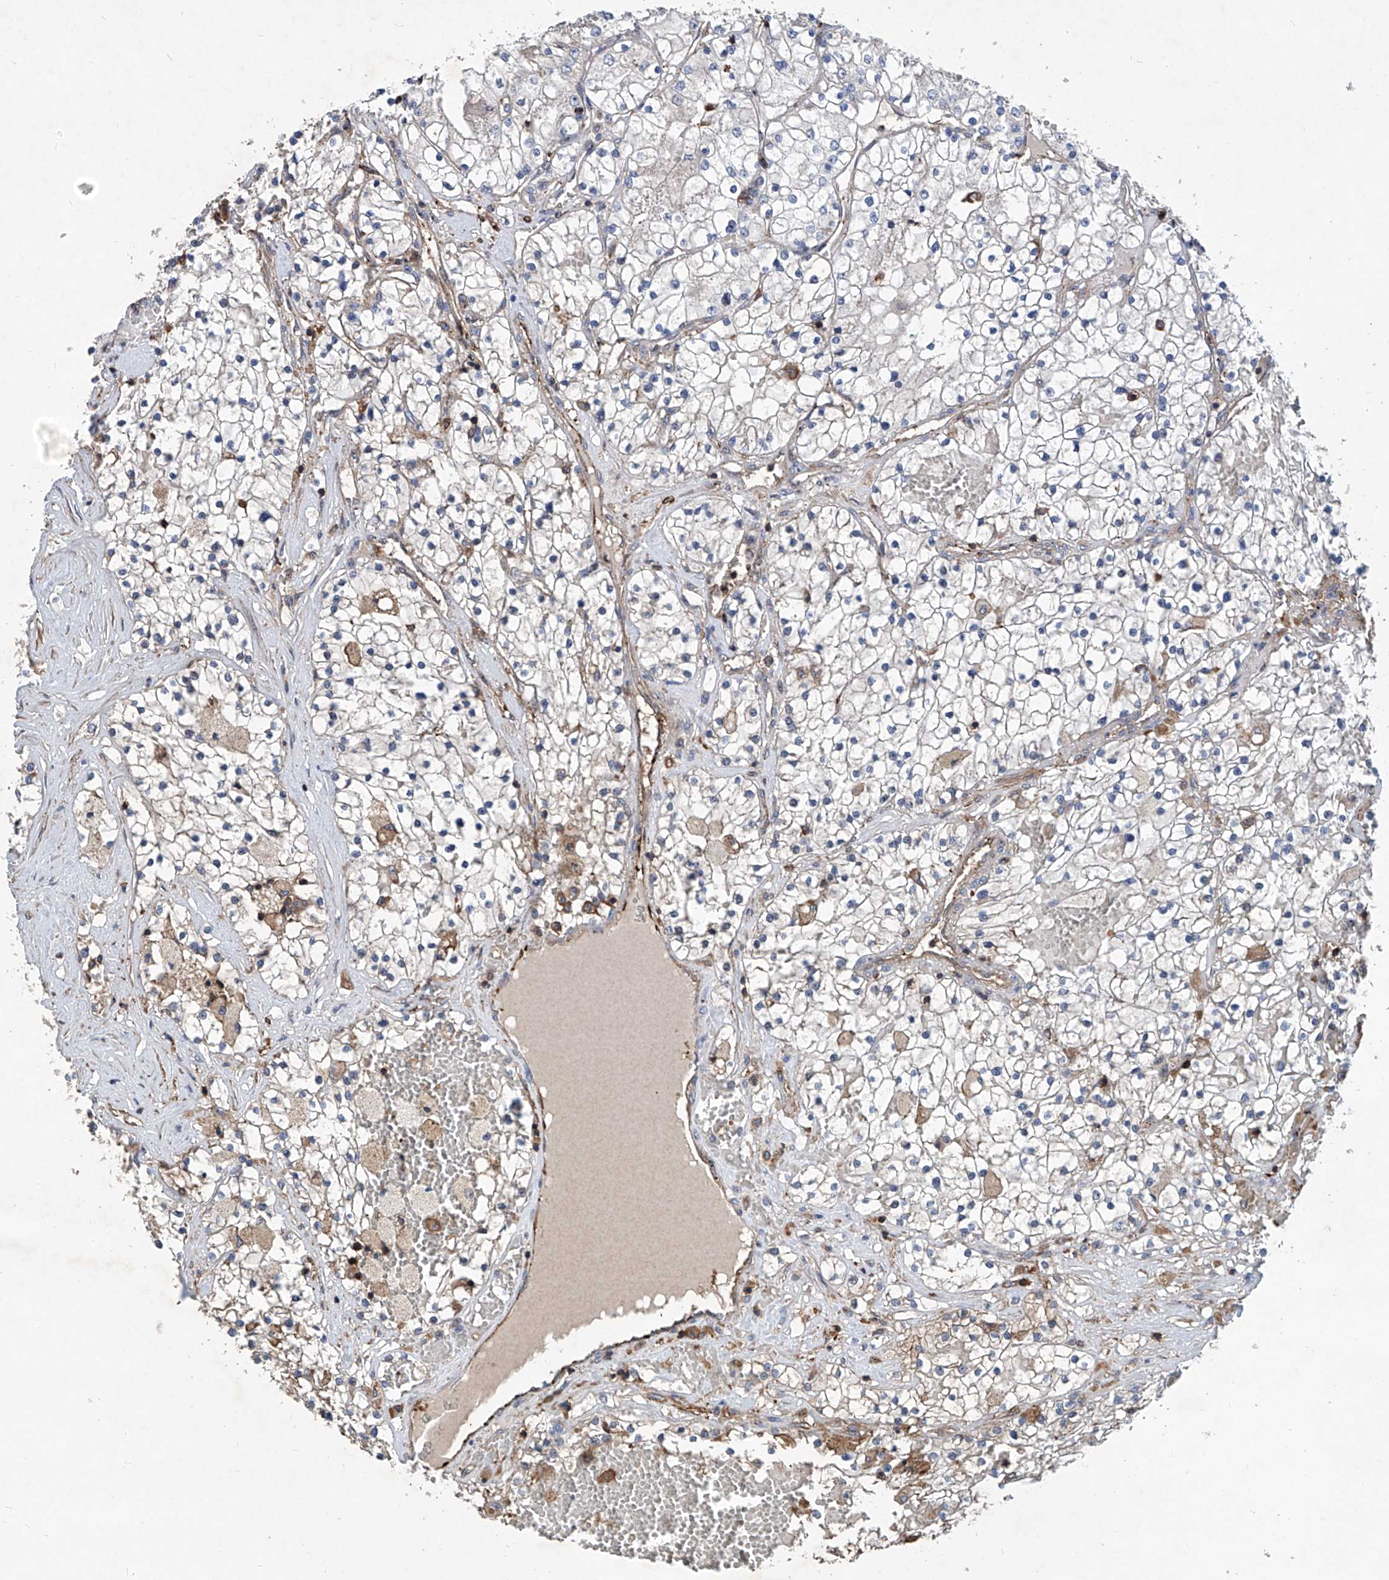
{"staining": {"intensity": "negative", "quantity": "none", "location": "none"}, "tissue": "renal cancer", "cell_type": "Tumor cells", "image_type": "cancer", "snomed": [{"axis": "morphology", "description": "Normal tissue, NOS"}, {"axis": "morphology", "description": "Adenocarcinoma, NOS"}, {"axis": "topography", "description": "Kidney"}], "caption": "The IHC micrograph has no significant staining in tumor cells of renal cancer tissue.", "gene": "NT5C3A", "patient": {"sex": "male", "age": 68}}